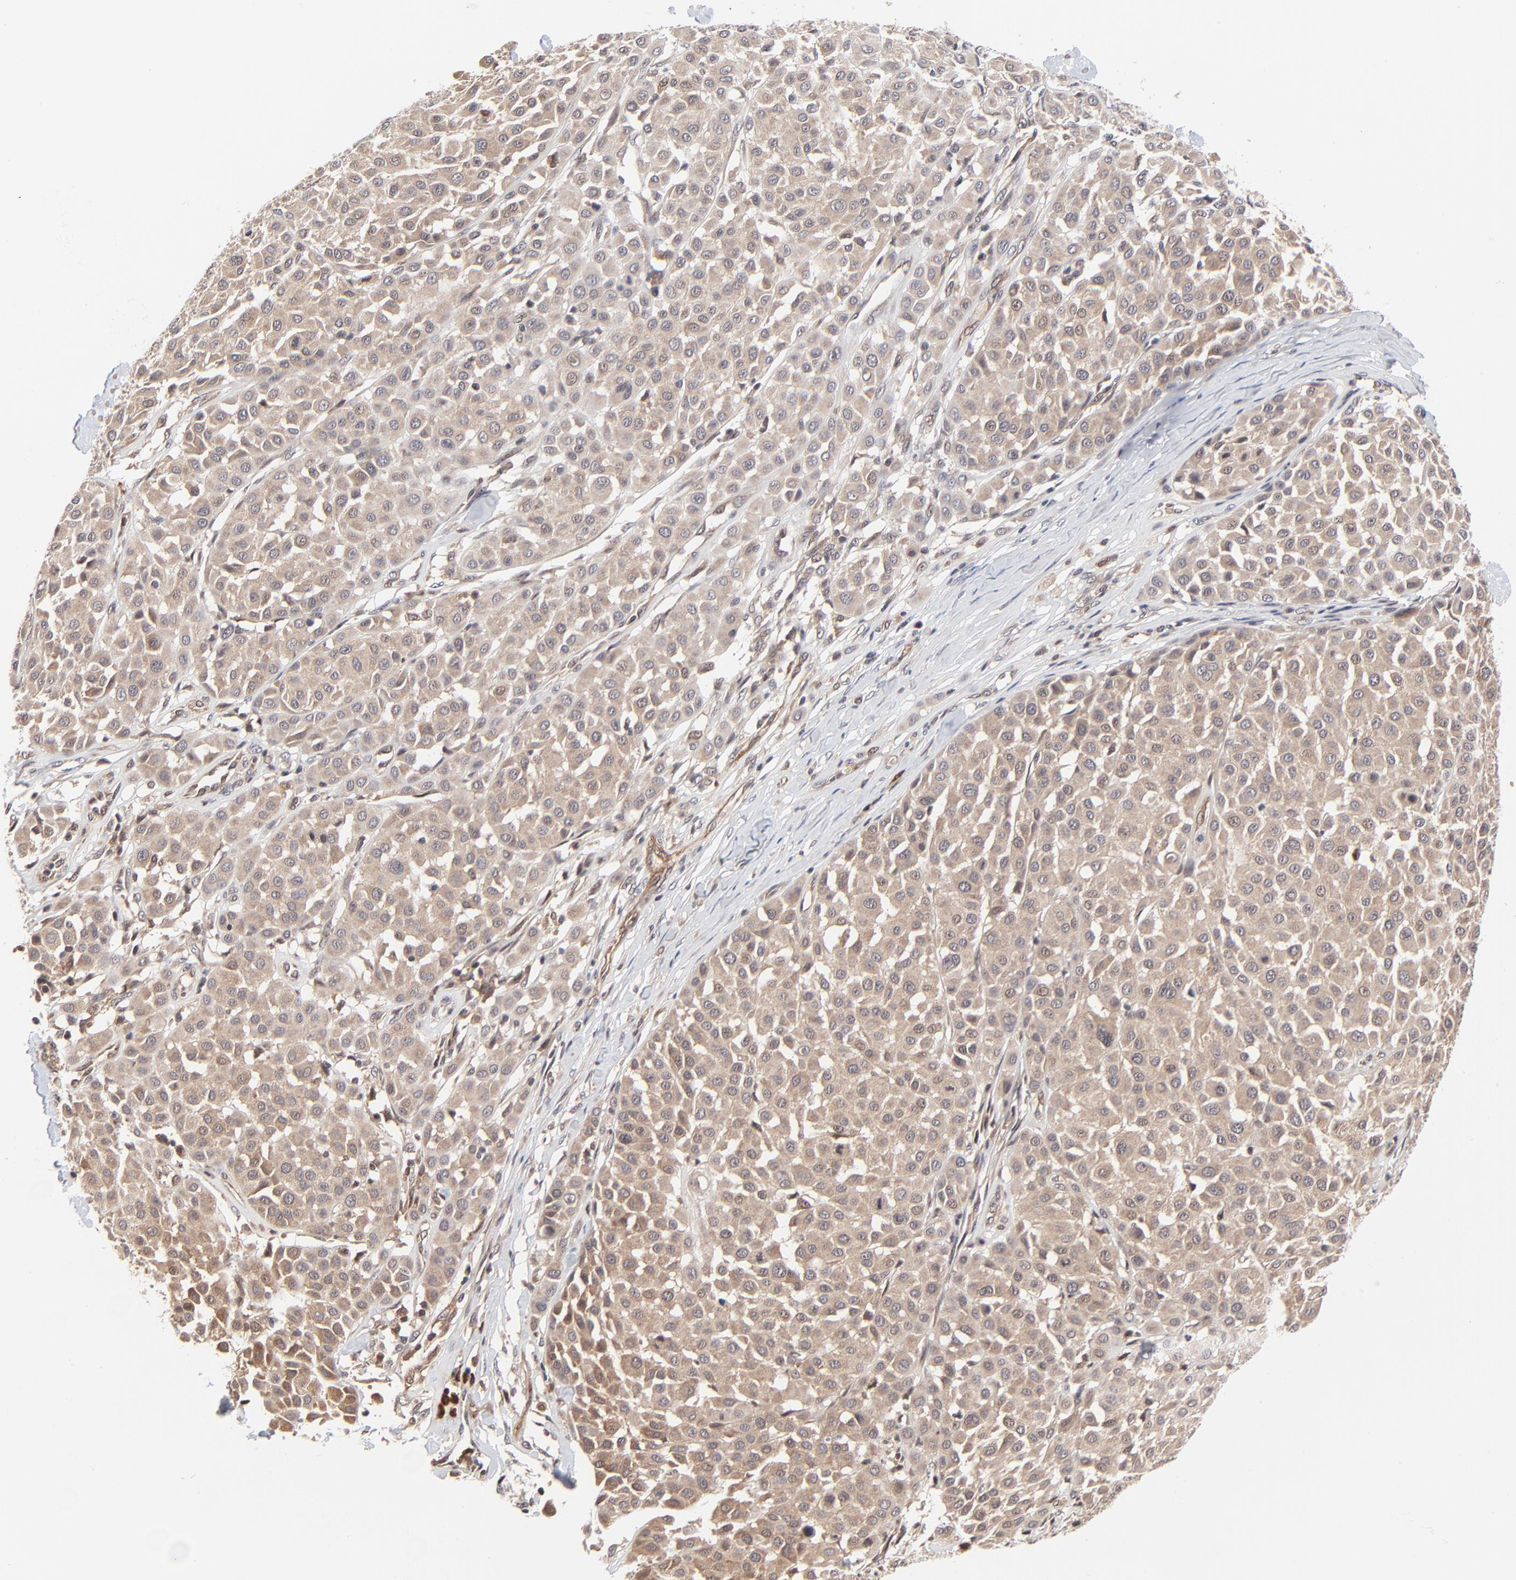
{"staining": {"intensity": "moderate", "quantity": ">75%", "location": "cytoplasmic/membranous"}, "tissue": "melanoma", "cell_type": "Tumor cells", "image_type": "cancer", "snomed": [{"axis": "morphology", "description": "Malignant melanoma, Metastatic site"}, {"axis": "topography", "description": "Soft tissue"}], "caption": "DAB immunohistochemical staining of melanoma reveals moderate cytoplasmic/membranous protein staining in about >75% of tumor cells. (brown staining indicates protein expression, while blue staining denotes nuclei).", "gene": "CASP10", "patient": {"sex": "male", "age": 41}}